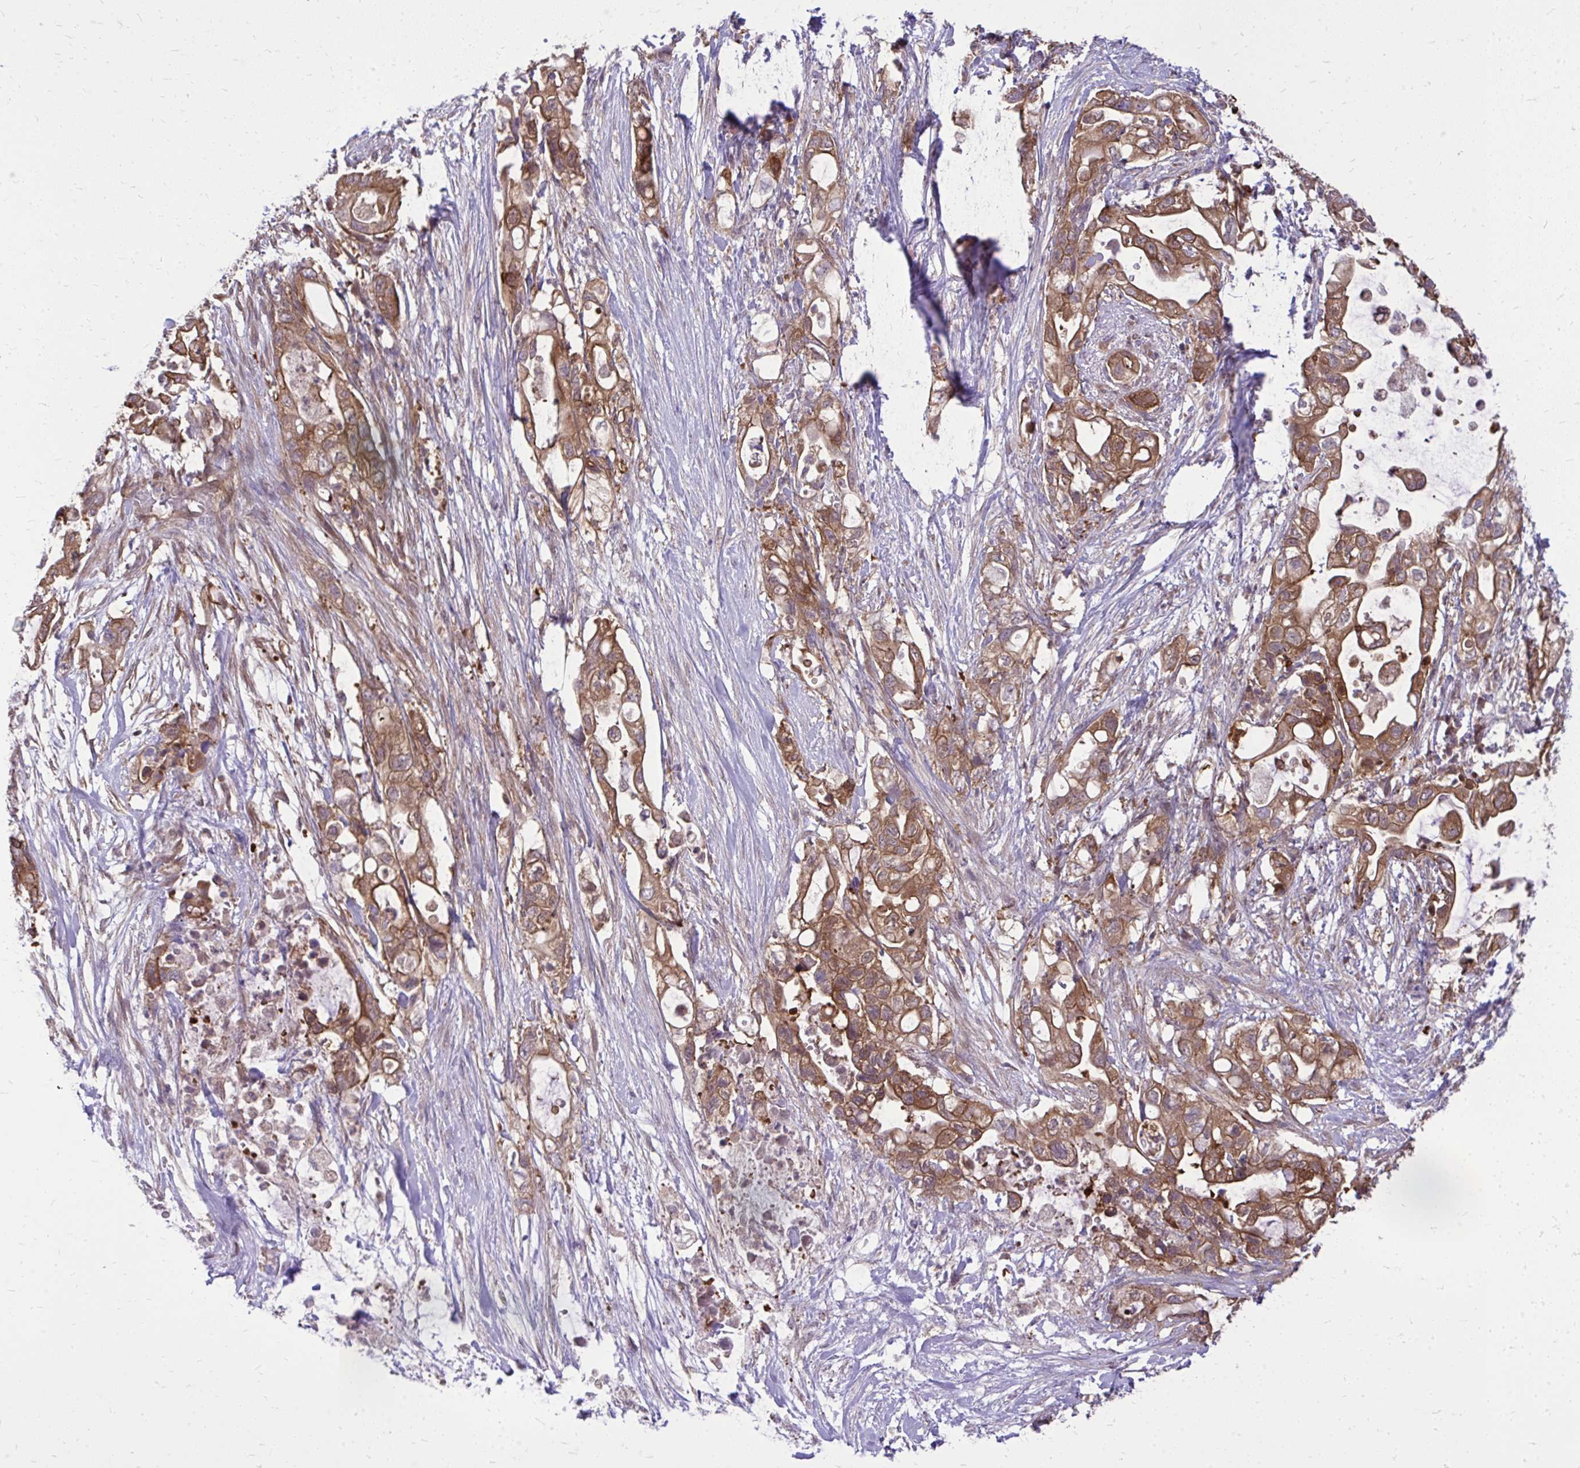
{"staining": {"intensity": "moderate", "quantity": ">75%", "location": "cytoplasmic/membranous"}, "tissue": "pancreatic cancer", "cell_type": "Tumor cells", "image_type": "cancer", "snomed": [{"axis": "morphology", "description": "Adenocarcinoma, NOS"}, {"axis": "topography", "description": "Pancreas"}], "caption": "Protein expression analysis of pancreatic adenocarcinoma shows moderate cytoplasmic/membranous staining in about >75% of tumor cells.", "gene": "PPP5C", "patient": {"sex": "female", "age": 72}}